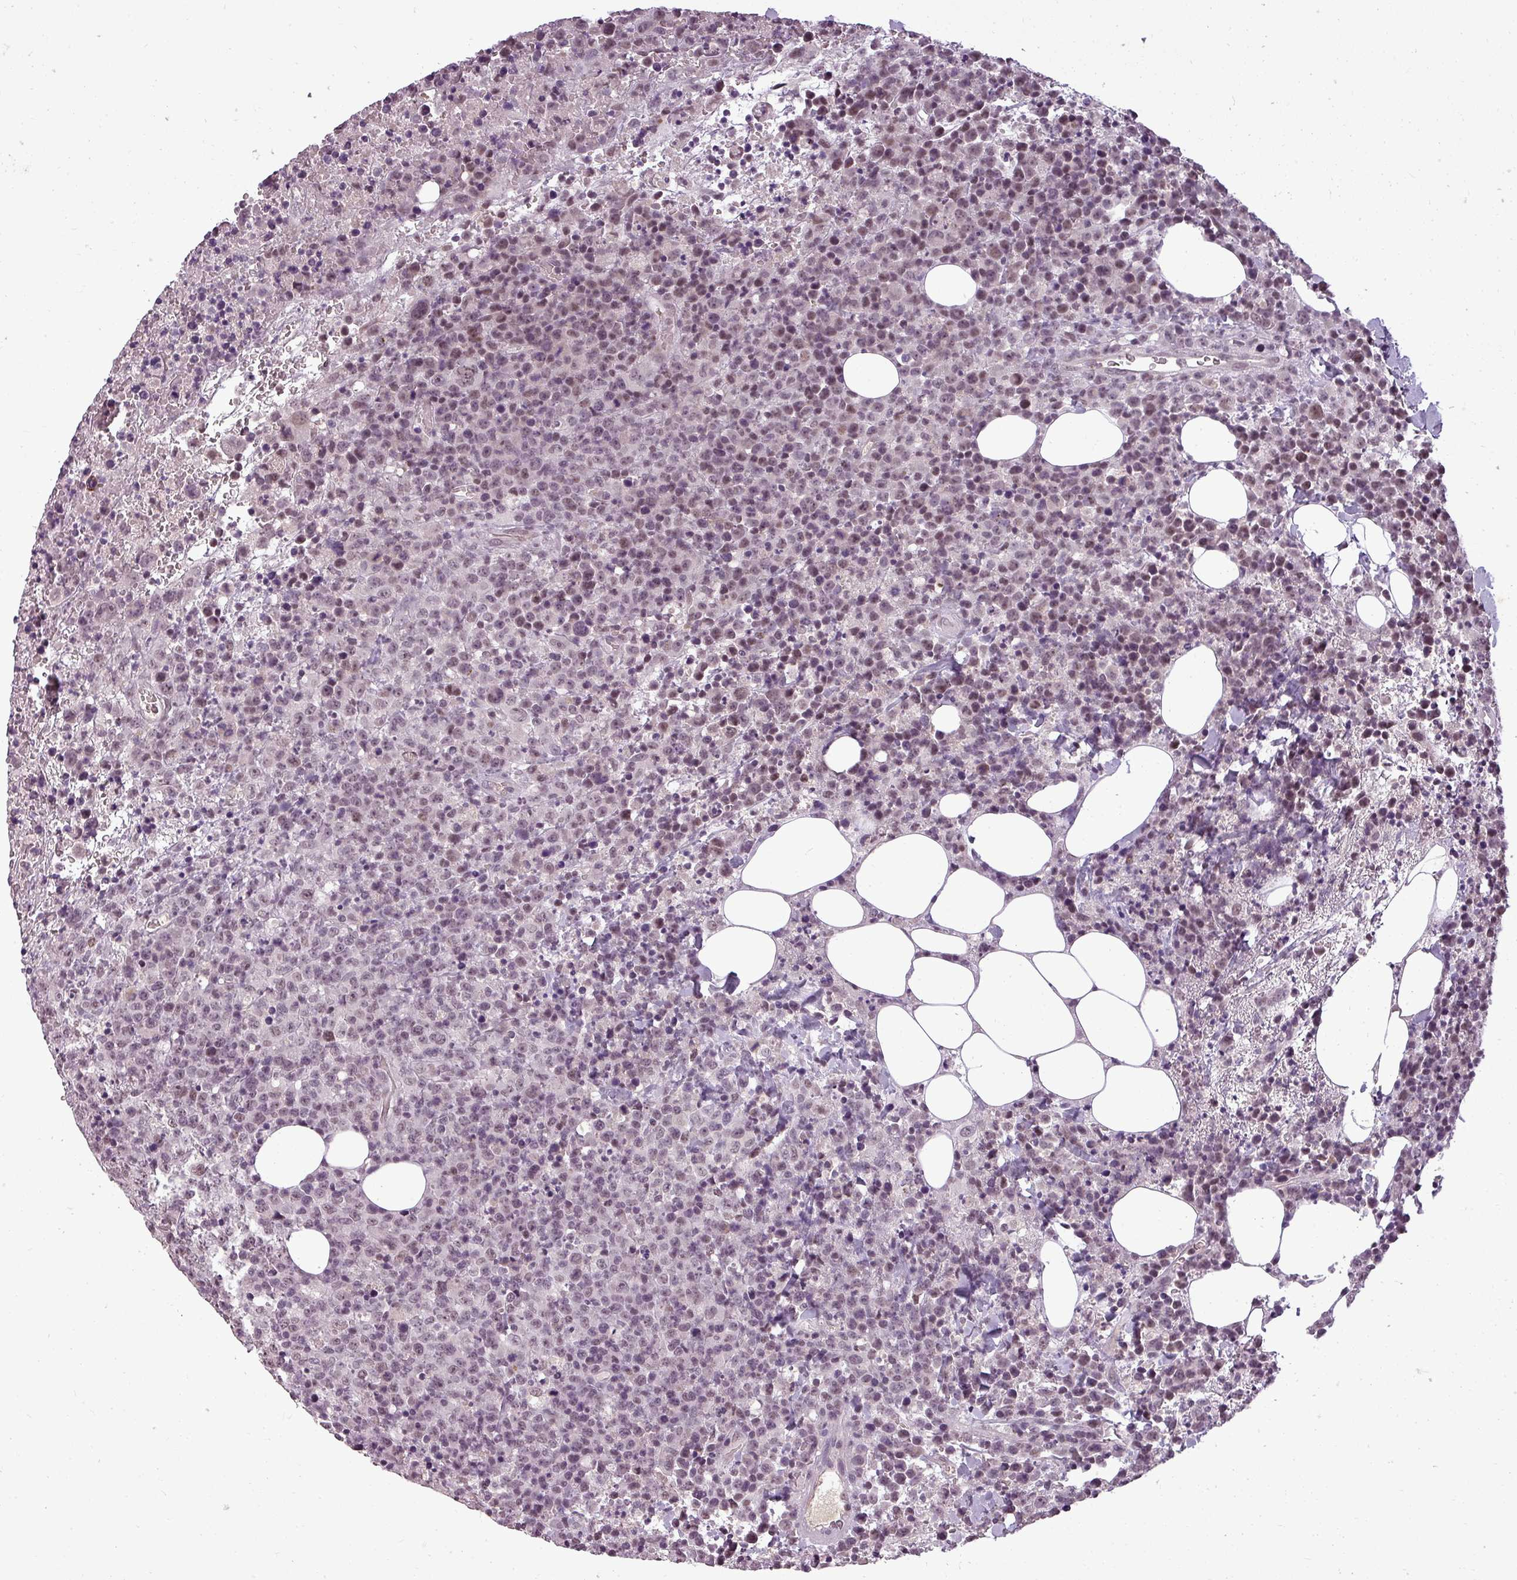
{"staining": {"intensity": "moderate", "quantity": "25%-75%", "location": "nuclear"}, "tissue": "lymphoma", "cell_type": "Tumor cells", "image_type": "cancer", "snomed": [{"axis": "morphology", "description": "Malignant lymphoma, non-Hodgkin's type, High grade"}, {"axis": "topography", "description": "Lymph node"}], "caption": "A medium amount of moderate nuclear staining is seen in about 25%-75% of tumor cells in lymphoma tissue. (IHC, brightfield microscopy, high magnification).", "gene": "BCAS3", "patient": {"sex": "male", "age": 16}}